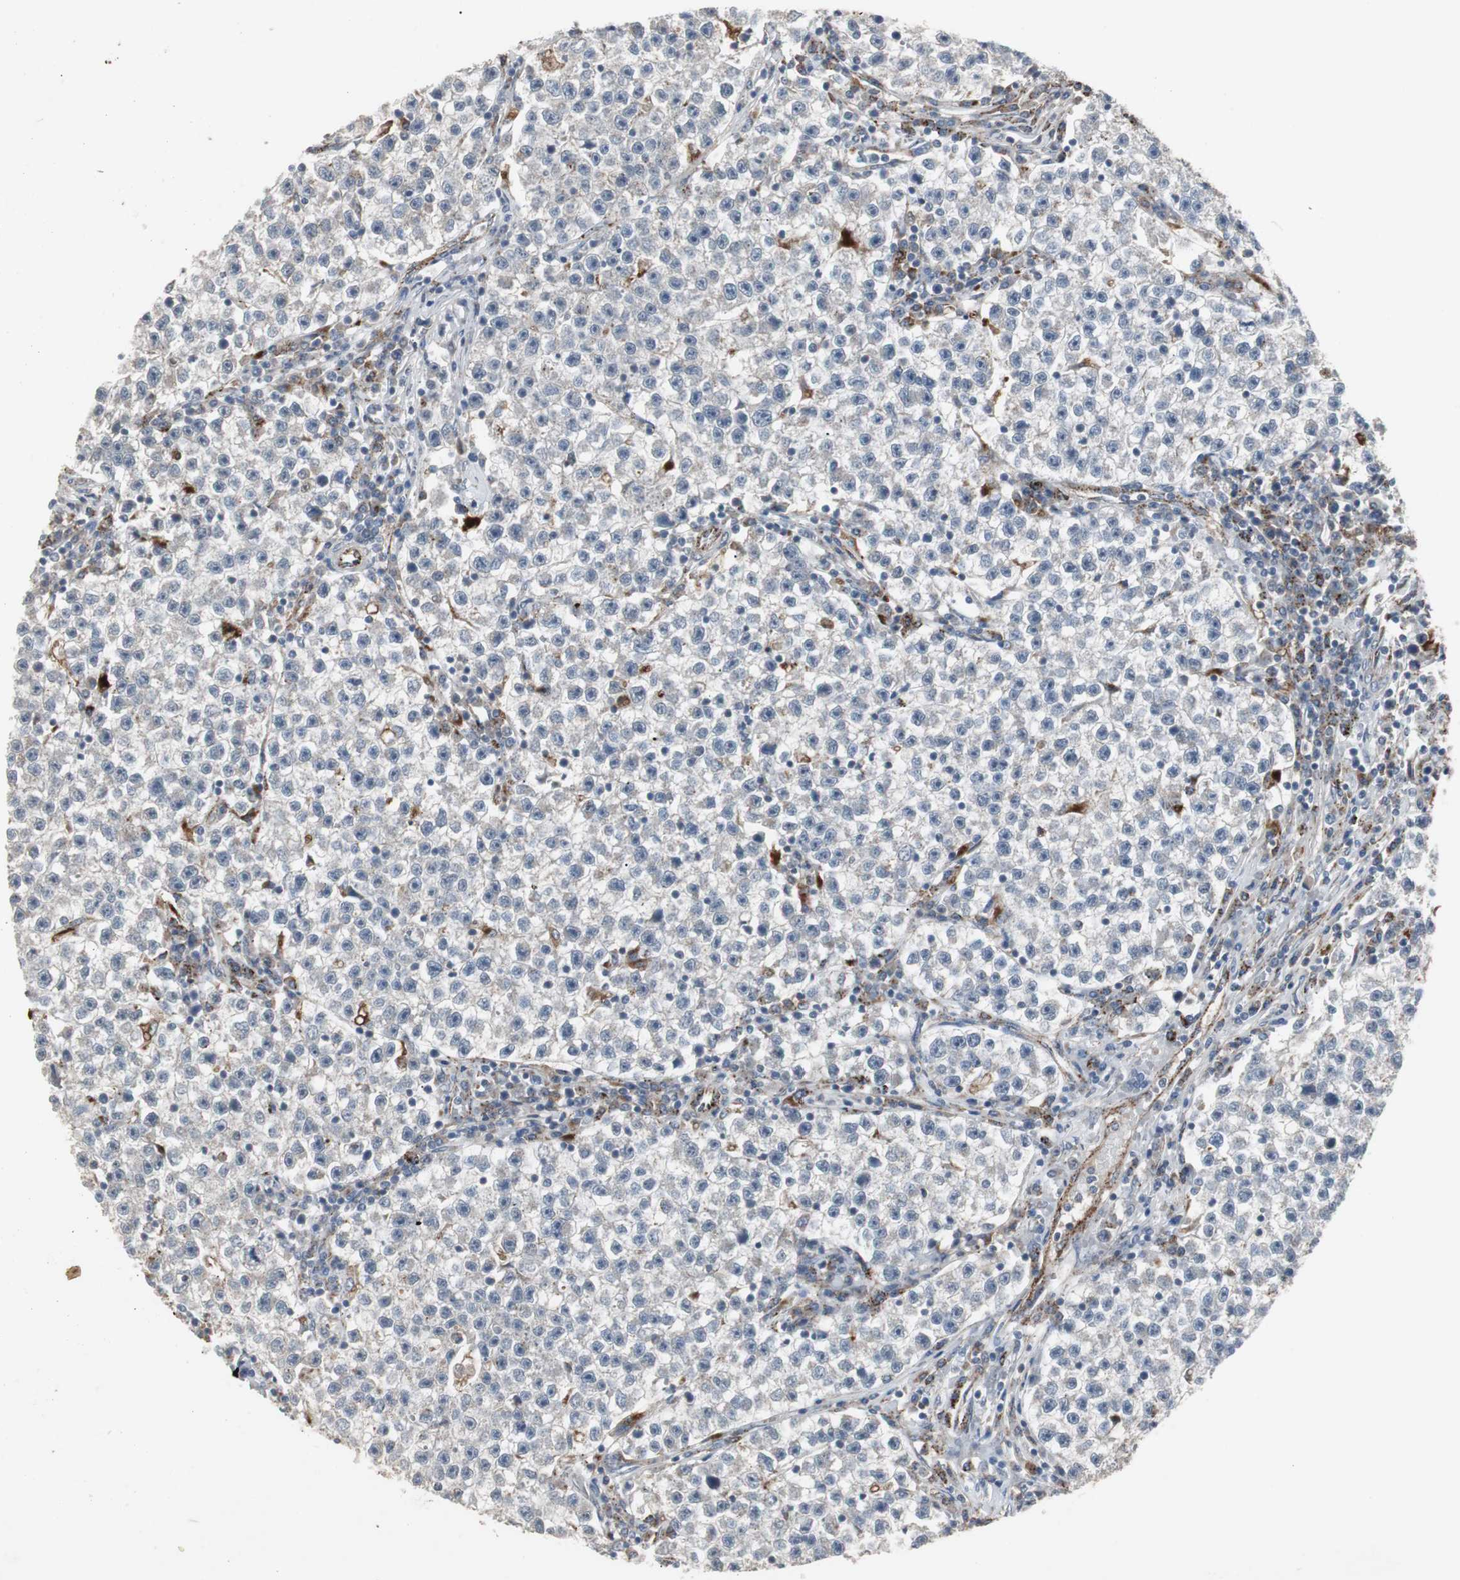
{"staining": {"intensity": "negative", "quantity": "none", "location": "none"}, "tissue": "testis cancer", "cell_type": "Tumor cells", "image_type": "cancer", "snomed": [{"axis": "morphology", "description": "Seminoma, NOS"}, {"axis": "topography", "description": "Testis"}], "caption": "High power microscopy photomicrograph of an immunohistochemistry (IHC) photomicrograph of testis cancer, revealing no significant positivity in tumor cells.", "gene": "GBA1", "patient": {"sex": "male", "age": 22}}